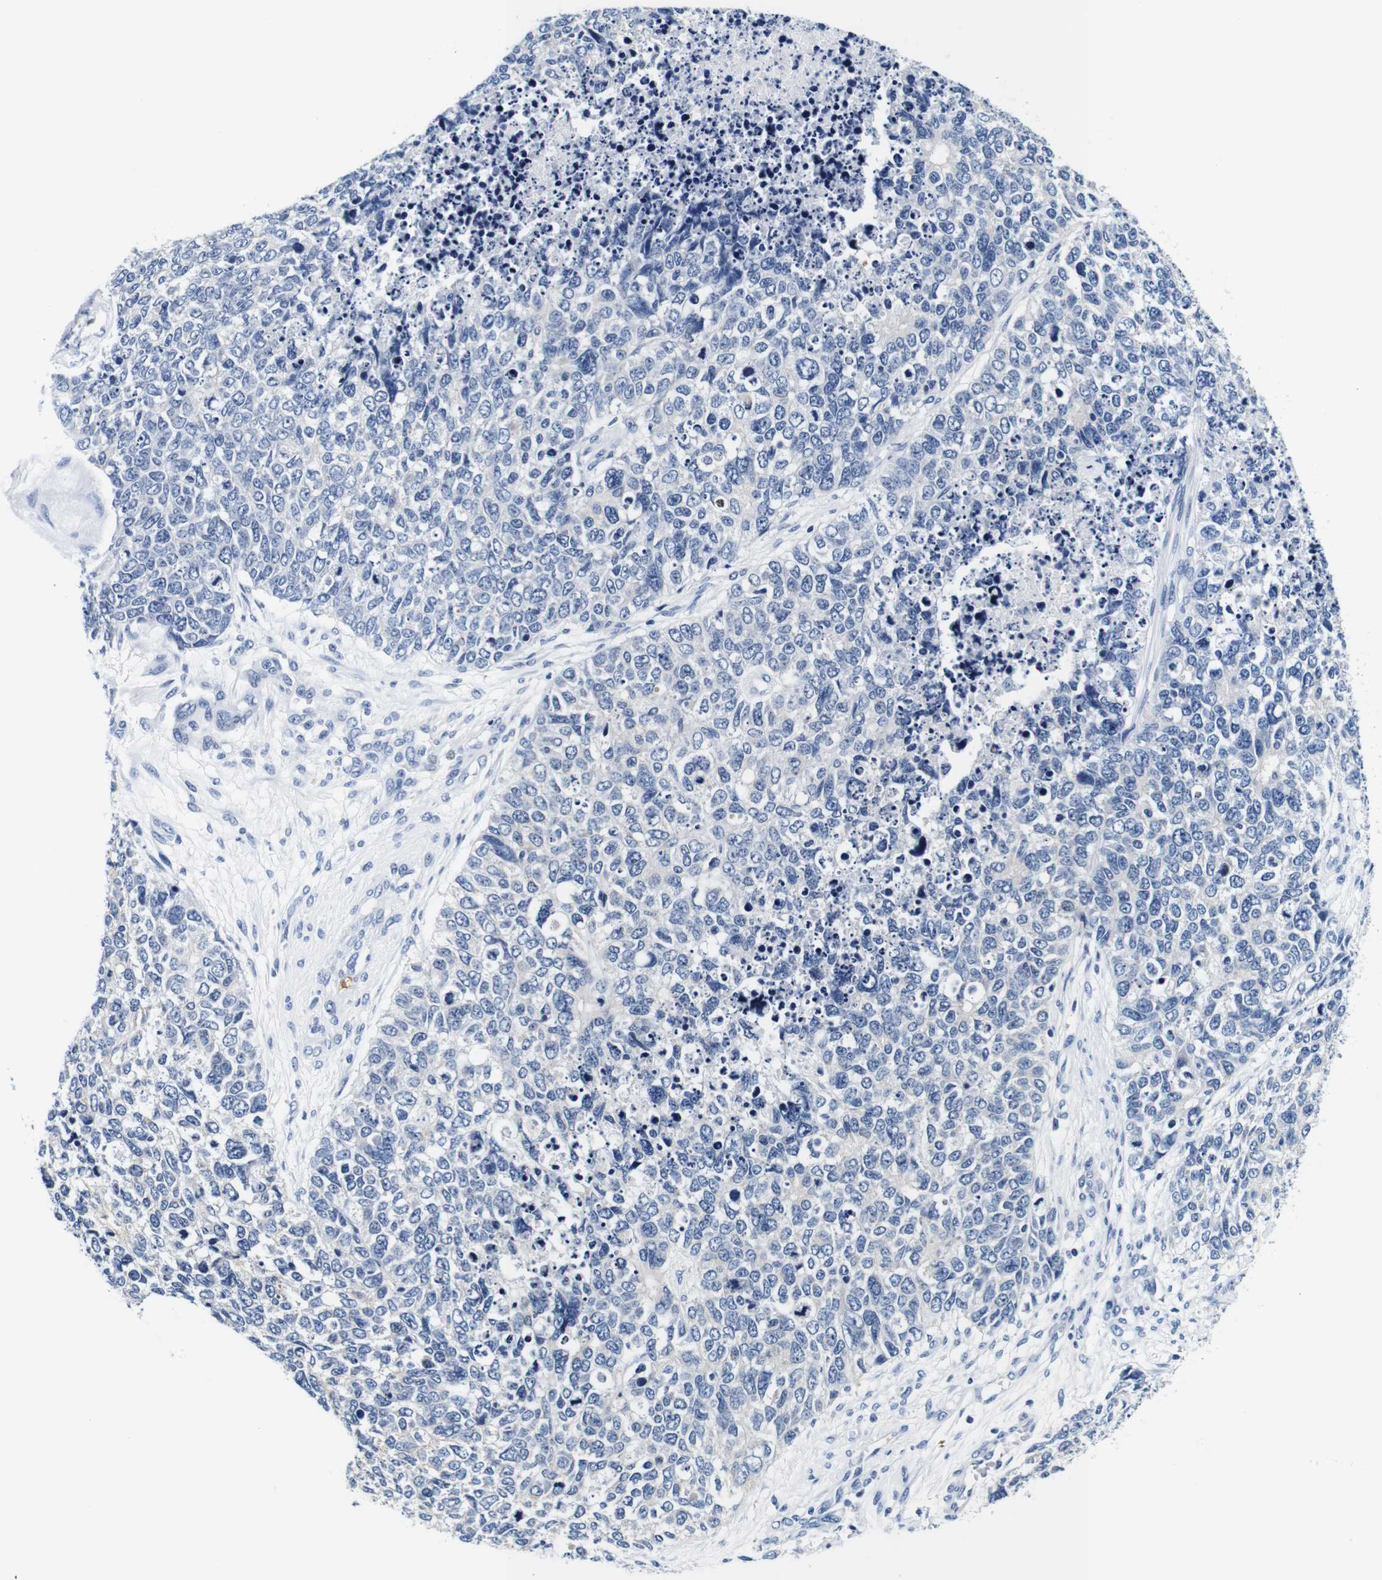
{"staining": {"intensity": "negative", "quantity": "none", "location": "none"}, "tissue": "cervical cancer", "cell_type": "Tumor cells", "image_type": "cancer", "snomed": [{"axis": "morphology", "description": "Squamous cell carcinoma, NOS"}, {"axis": "topography", "description": "Cervix"}], "caption": "IHC photomicrograph of neoplastic tissue: cervical squamous cell carcinoma stained with DAB (3,3'-diaminobenzidine) shows no significant protein staining in tumor cells. (DAB (3,3'-diaminobenzidine) immunohistochemistry (IHC) visualized using brightfield microscopy, high magnification).", "gene": "GP1BA", "patient": {"sex": "female", "age": 63}}